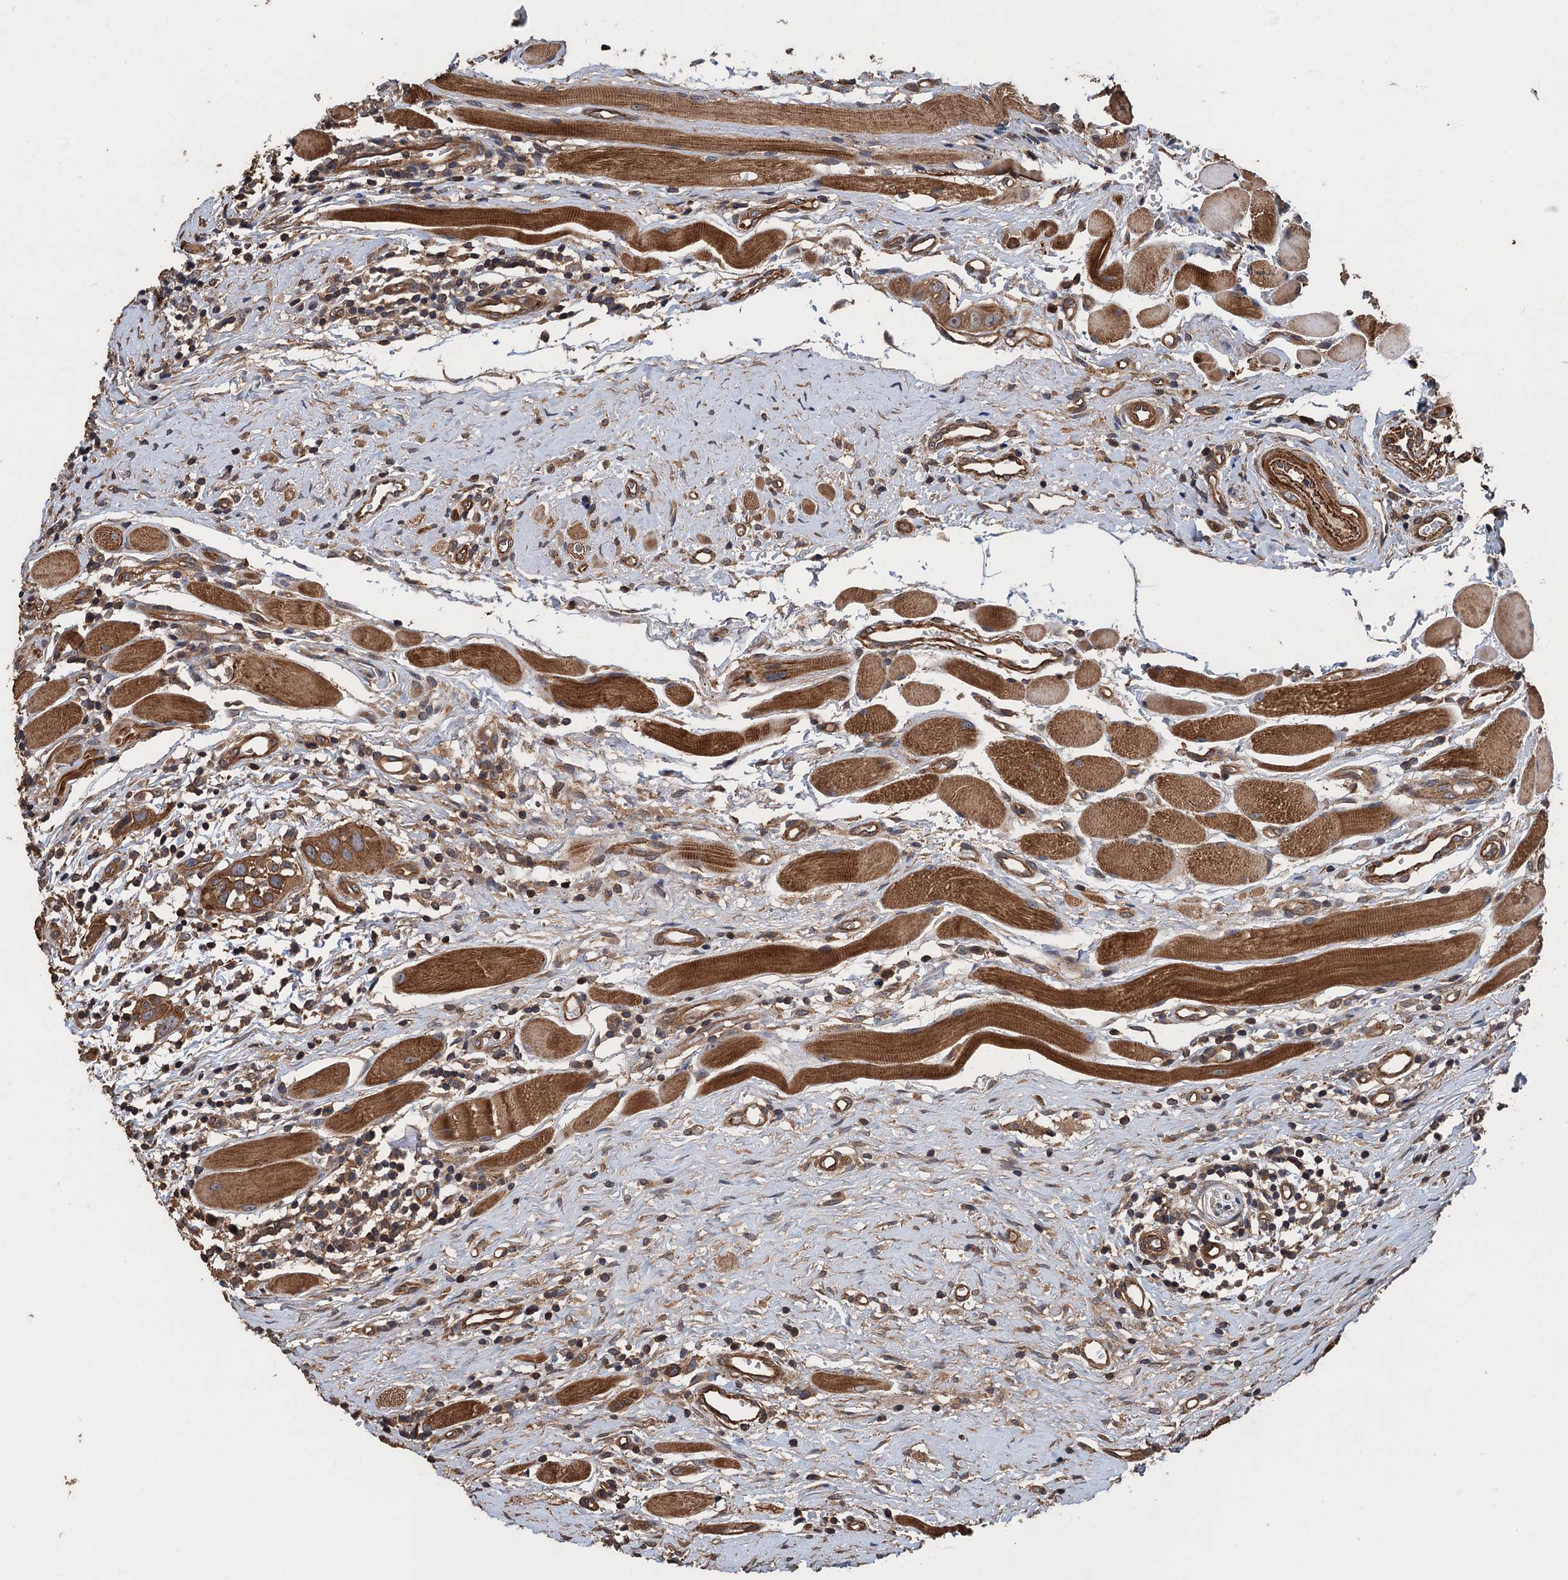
{"staining": {"intensity": "moderate", "quantity": ">75%", "location": "cytoplasmic/membranous"}, "tissue": "head and neck cancer", "cell_type": "Tumor cells", "image_type": "cancer", "snomed": [{"axis": "morphology", "description": "Squamous cell carcinoma, NOS"}, {"axis": "topography", "description": "Oral tissue"}, {"axis": "topography", "description": "Head-Neck"}], "caption": "IHC image of squamous cell carcinoma (head and neck) stained for a protein (brown), which shows medium levels of moderate cytoplasmic/membranous staining in about >75% of tumor cells.", "gene": "PPP4R1", "patient": {"sex": "female", "age": 50}}